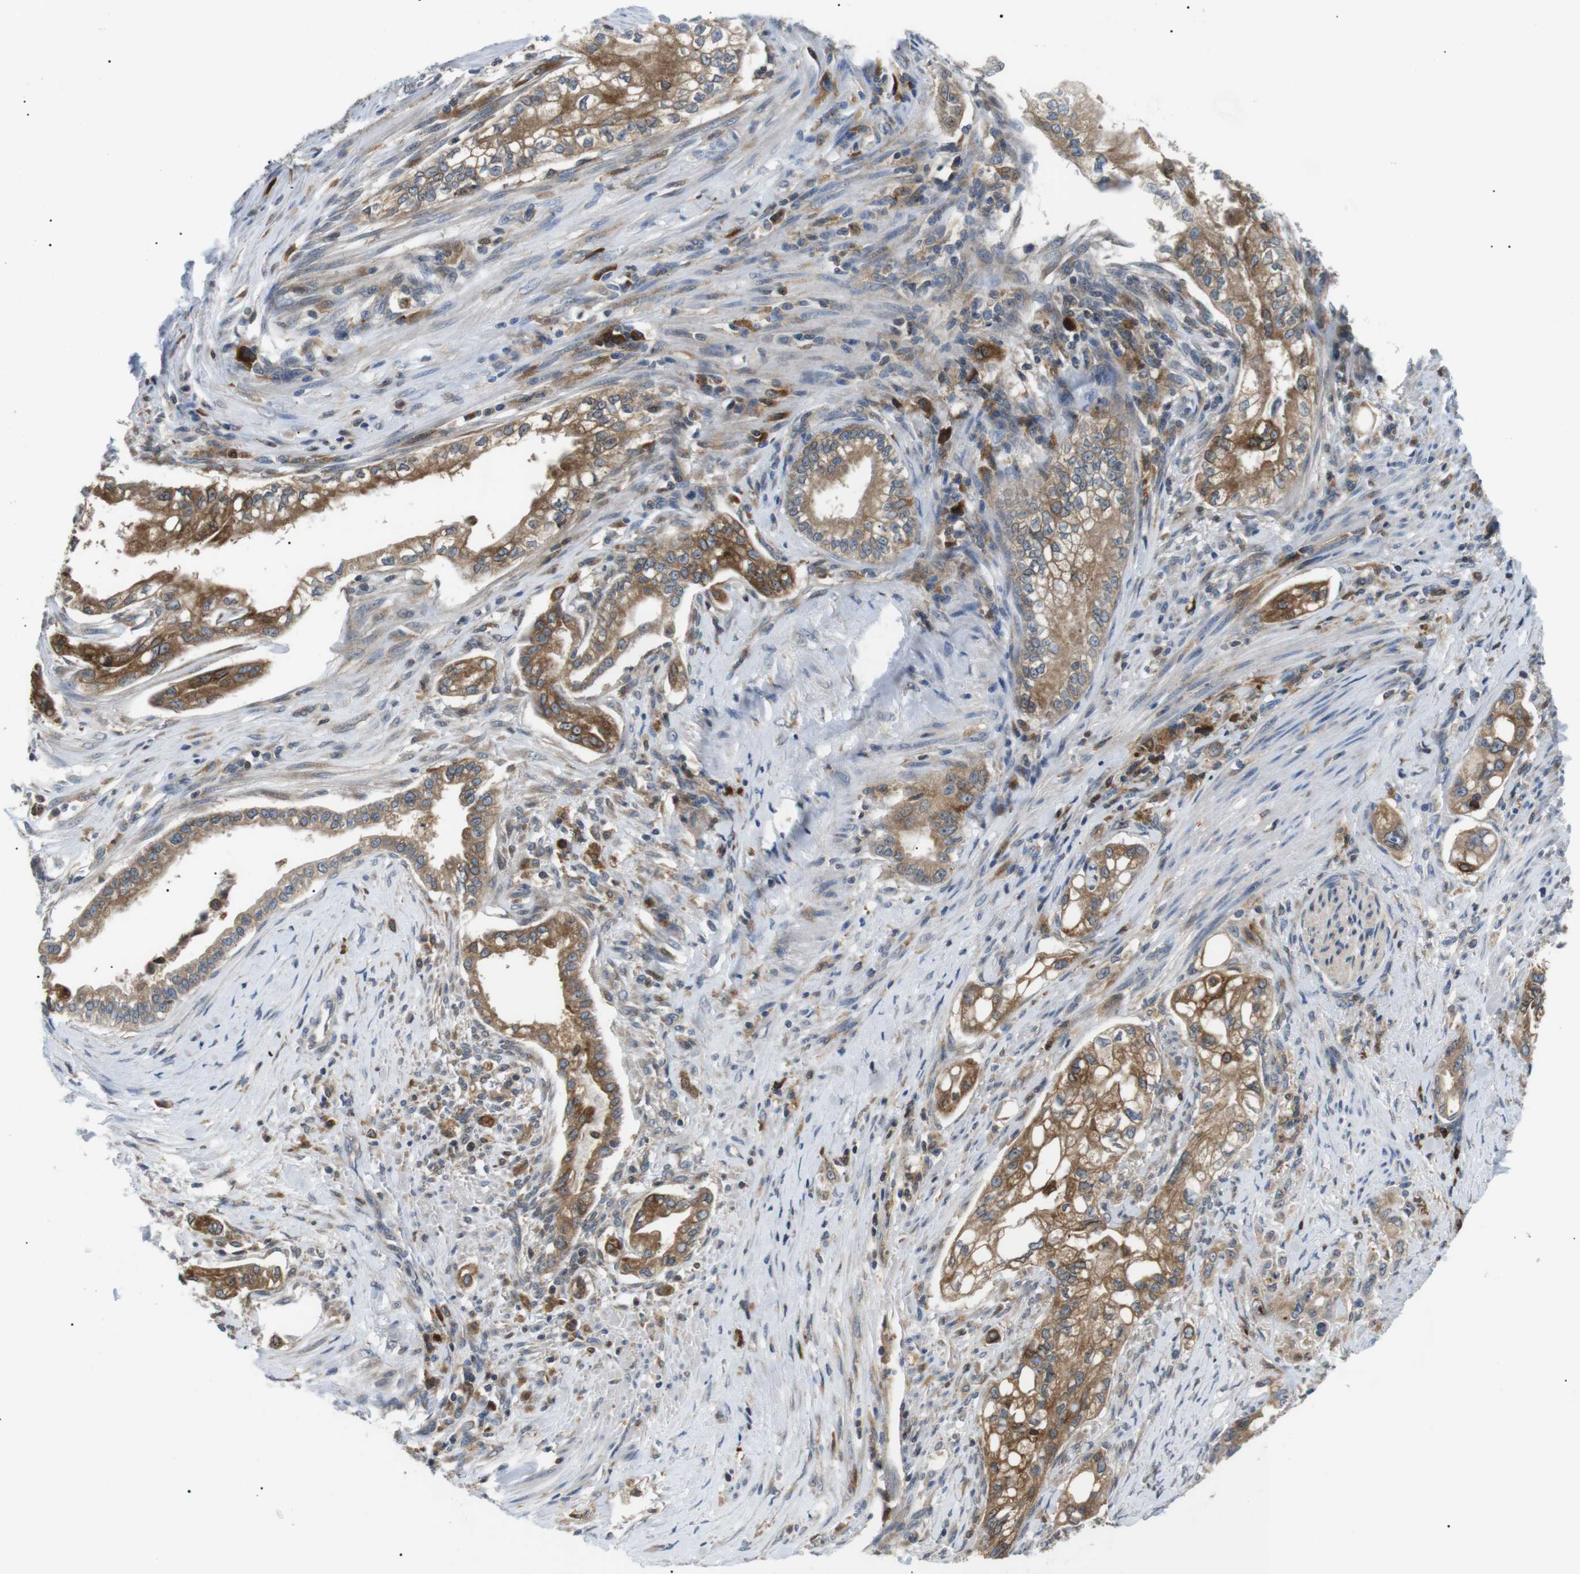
{"staining": {"intensity": "moderate", "quantity": ">75%", "location": "cytoplasmic/membranous"}, "tissue": "pancreatic cancer", "cell_type": "Tumor cells", "image_type": "cancer", "snomed": [{"axis": "morphology", "description": "Normal tissue, NOS"}, {"axis": "topography", "description": "Pancreas"}], "caption": "An IHC histopathology image of tumor tissue is shown. Protein staining in brown labels moderate cytoplasmic/membranous positivity in pancreatic cancer within tumor cells. (DAB IHC, brown staining for protein, blue staining for nuclei).", "gene": "RAB9A", "patient": {"sex": "male", "age": 42}}